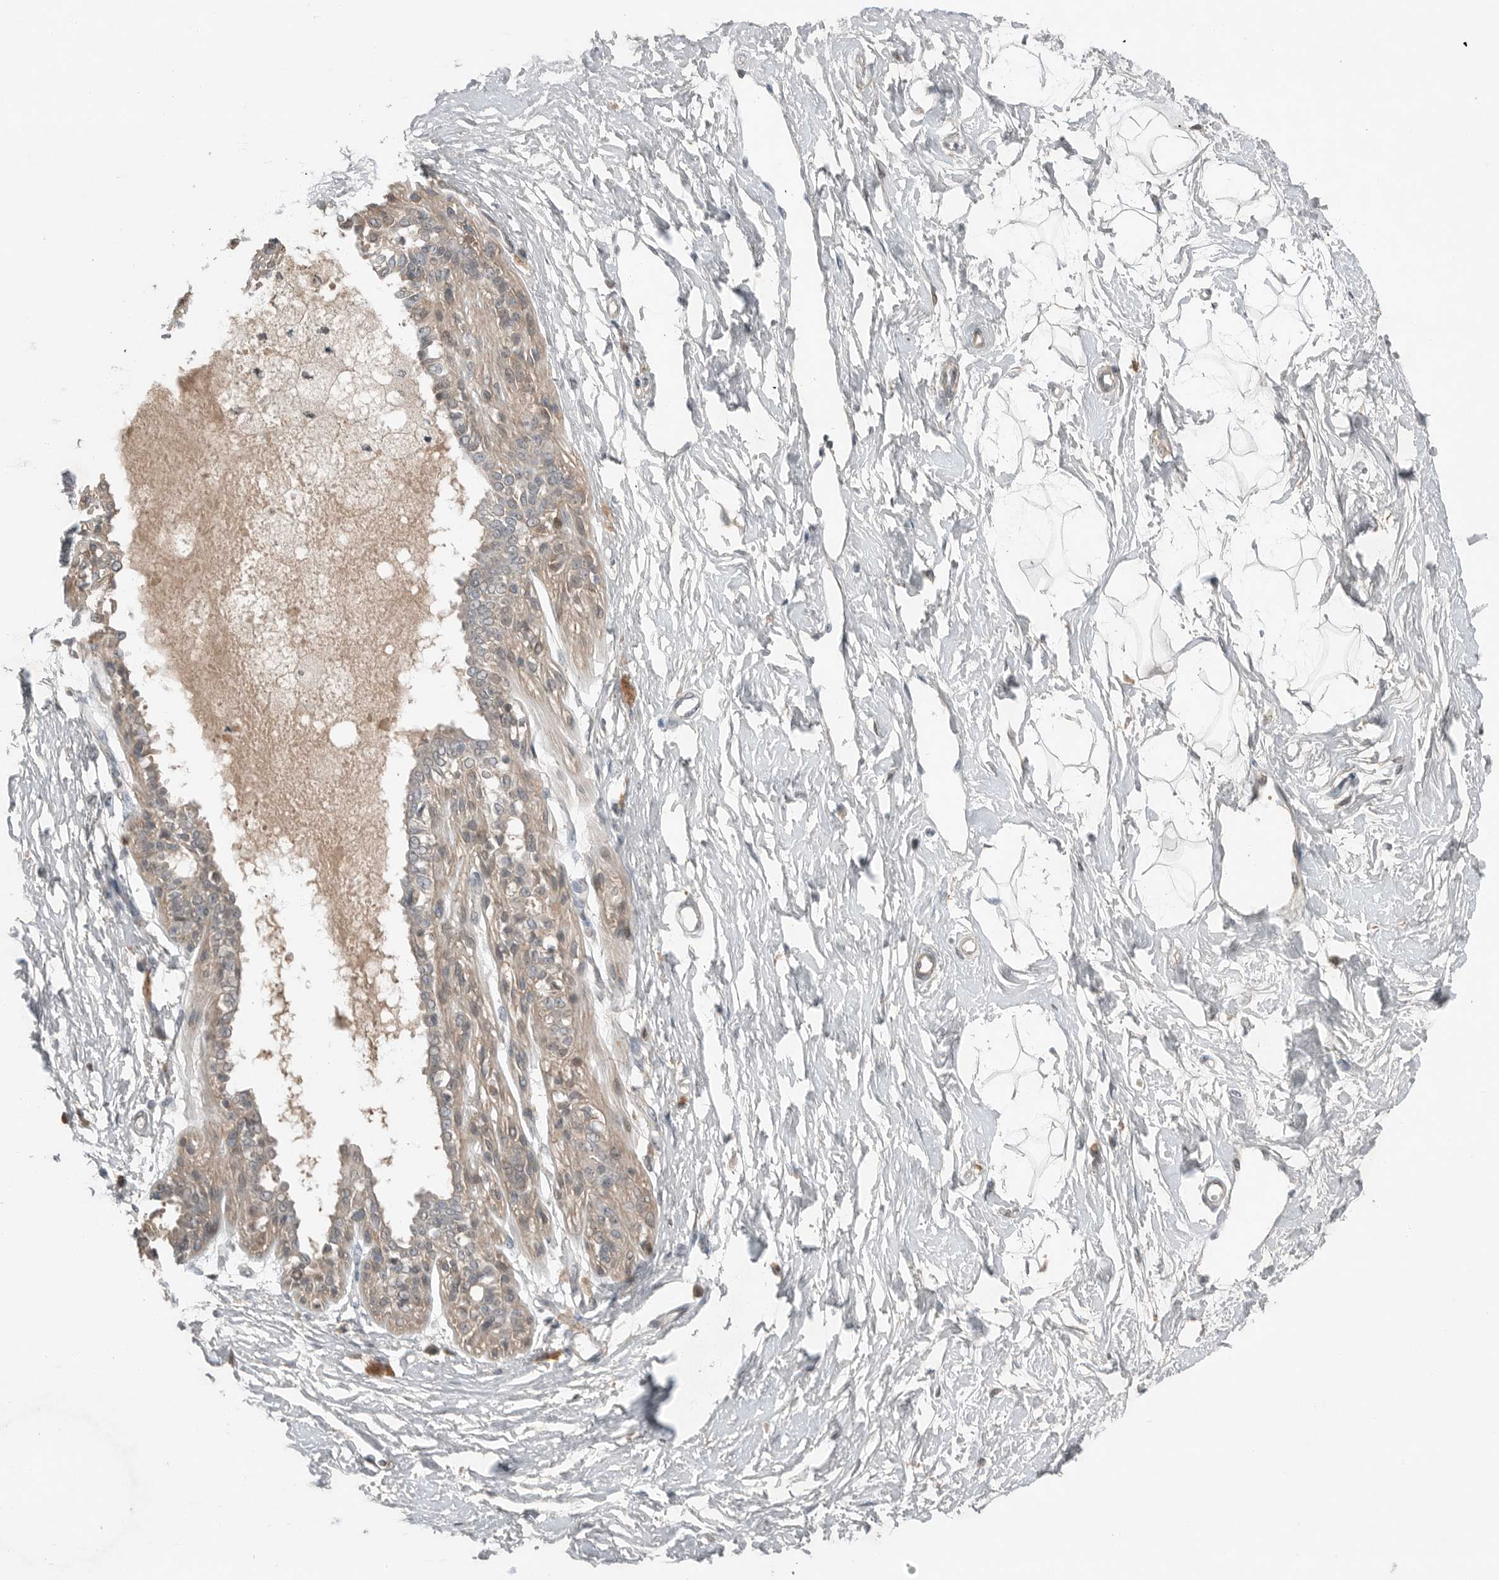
{"staining": {"intensity": "negative", "quantity": "none", "location": "none"}, "tissue": "breast", "cell_type": "Adipocytes", "image_type": "normal", "snomed": [{"axis": "morphology", "description": "Normal tissue, NOS"}, {"axis": "topography", "description": "Breast"}], "caption": "An IHC image of unremarkable breast is shown. There is no staining in adipocytes of breast. (DAB immunohistochemistry, high magnification).", "gene": "MFAP3L", "patient": {"sex": "female", "age": 45}}